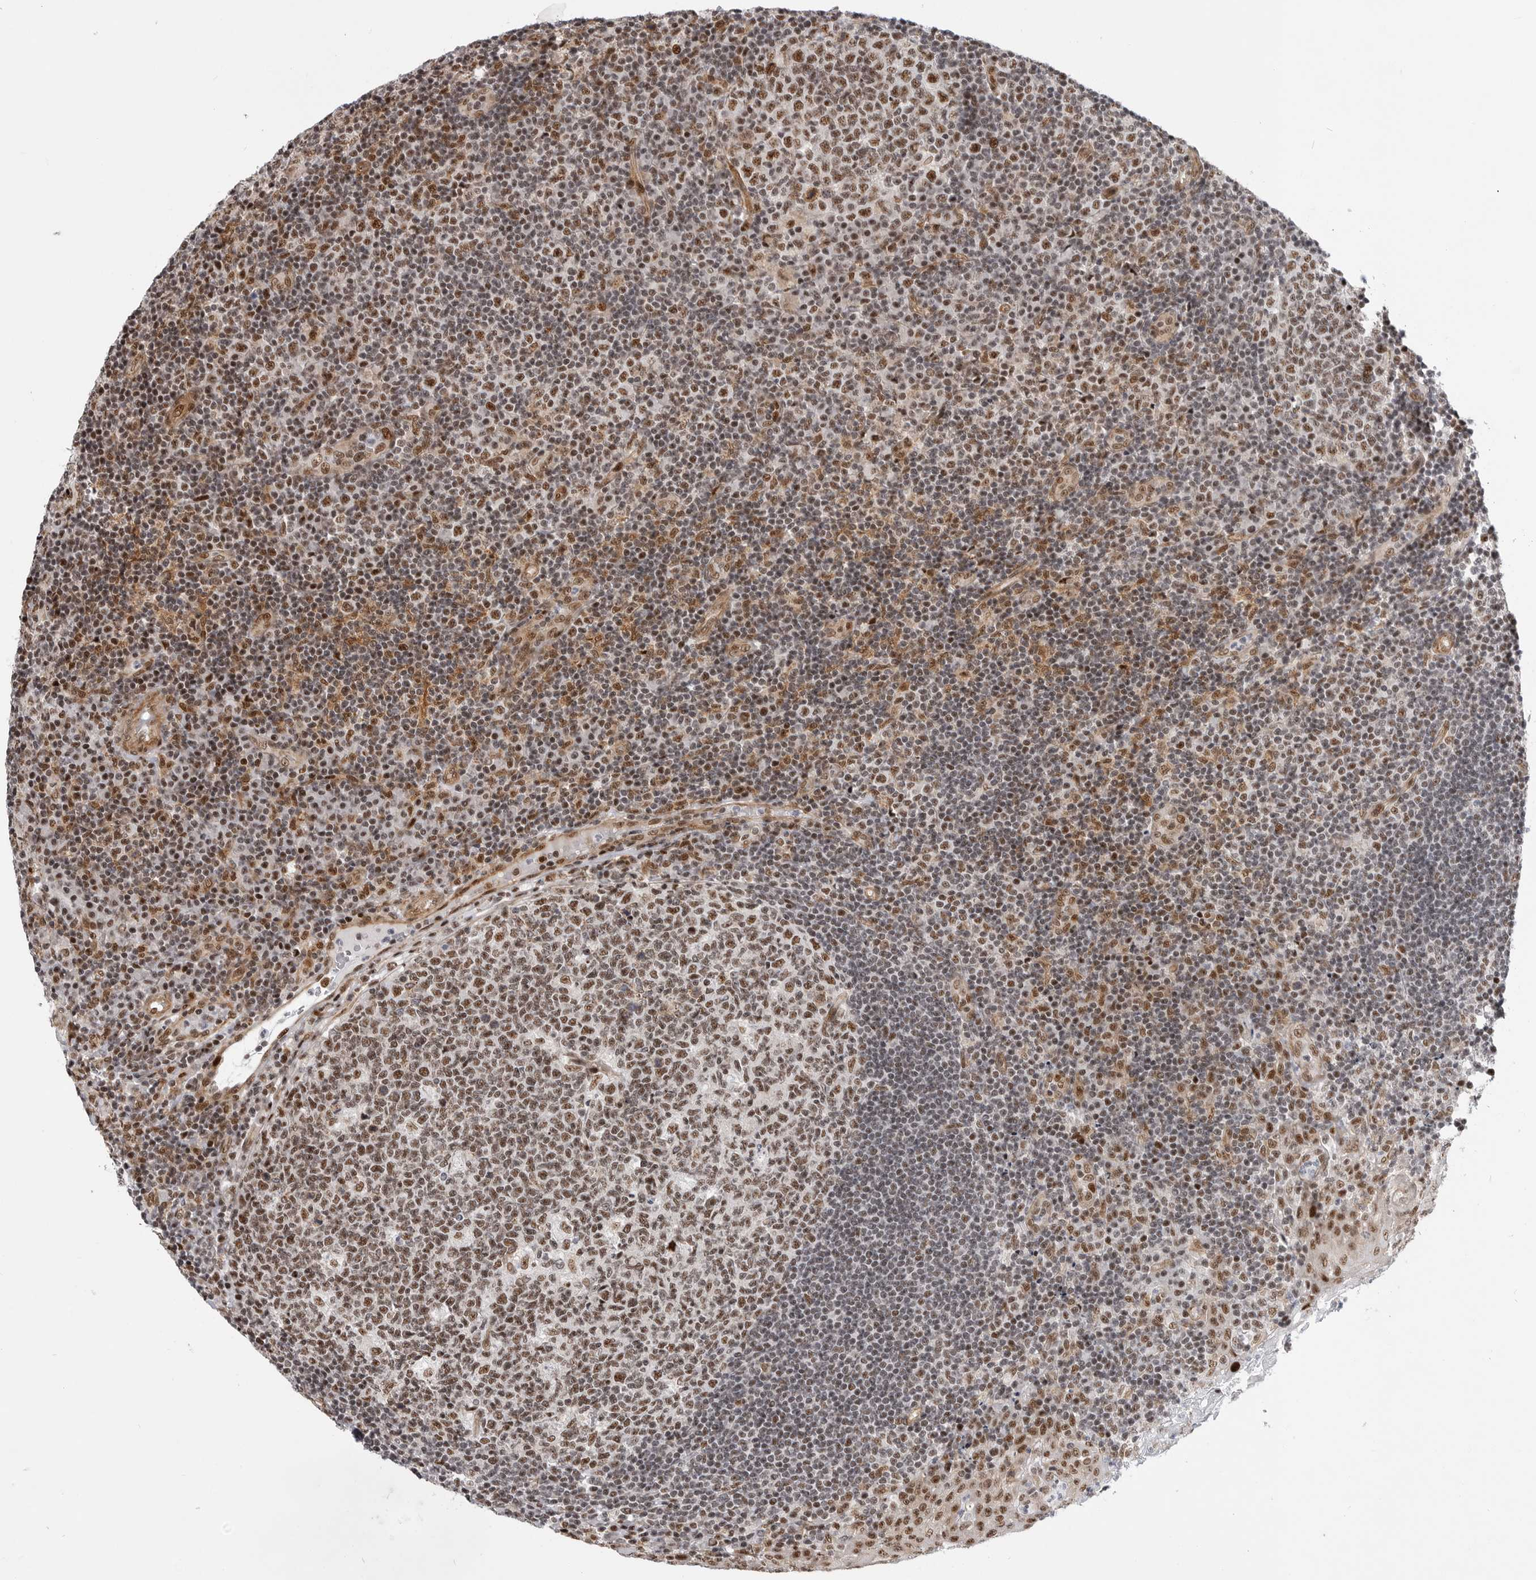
{"staining": {"intensity": "moderate", "quantity": ">75%", "location": "nuclear"}, "tissue": "tonsil", "cell_type": "Germinal center cells", "image_type": "normal", "snomed": [{"axis": "morphology", "description": "Normal tissue, NOS"}, {"axis": "topography", "description": "Tonsil"}], "caption": "Tonsil stained with a brown dye reveals moderate nuclear positive staining in approximately >75% of germinal center cells.", "gene": "GPATCH2", "patient": {"sex": "female", "age": 40}}